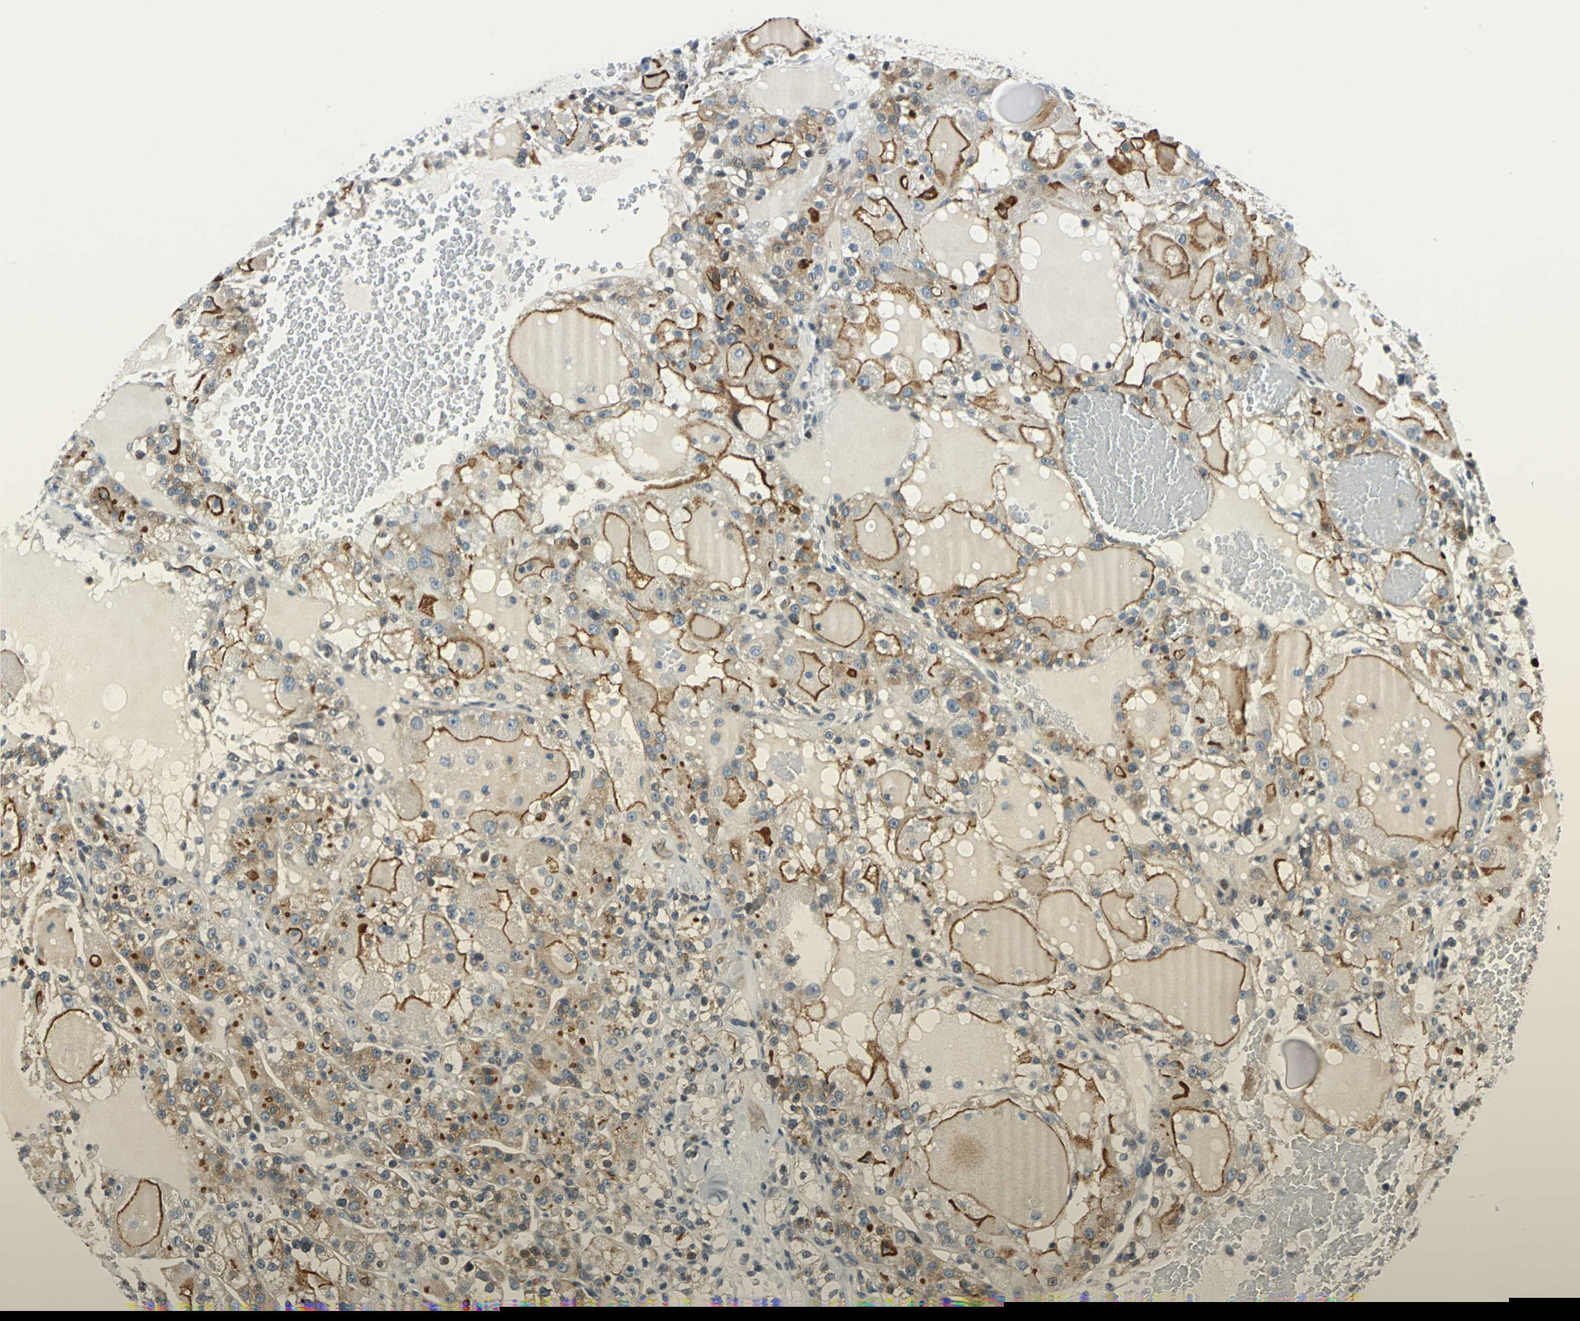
{"staining": {"intensity": "strong", "quantity": ">75%", "location": "cytoplasmic/membranous,nuclear"}, "tissue": "renal cancer", "cell_type": "Tumor cells", "image_type": "cancer", "snomed": [{"axis": "morphology", "description": "Normal tissue, NOS"}, {"axis": "morphology", "description": "Adenocarcinoma, NOS"}, {"axis": "topography", "description": "Kidney"}], "caption": "IHC micrograph of neoplastic tissue: renal adenocarcinoma stained using IHC exhibits high levels of strong protein expression localized specifically in the cytoplasmic/membranous and nuclear of tumor cells, appearing as a cytoplasmic/membranous and nuclear brown color.", "gene": "HCFC2", "patient": {"sex": "male", "age": 61}}